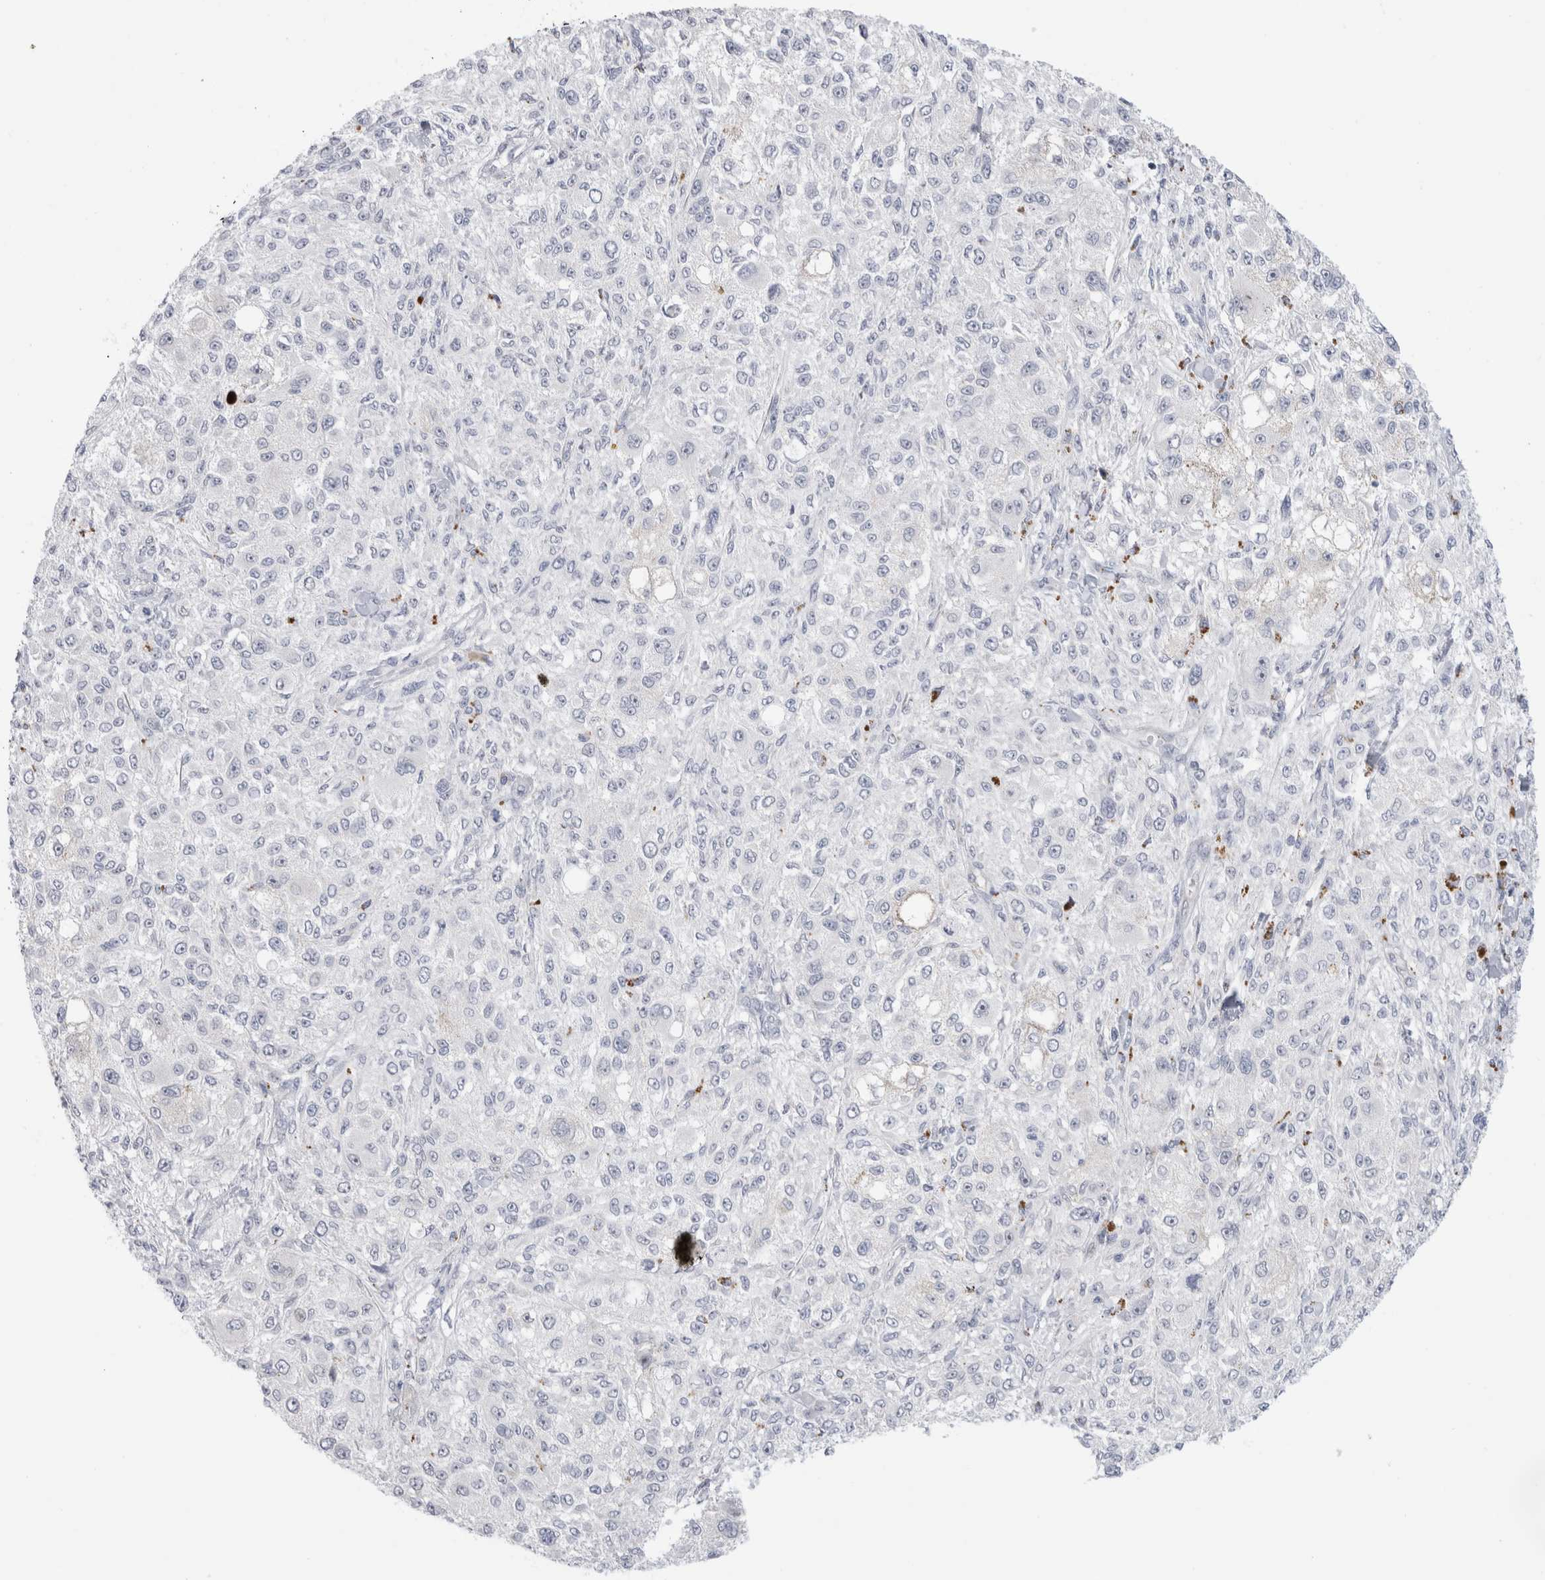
{"staining": {"intensity": "negative", "quantity": "none", "location": "none"}, "tissue": "melanoma", "cell_type": "Tumor cells", "image_type": "cancer", "snomed": [{"axis": "morphology", "description": "Necrosis, NOS"}, {"axis": "morphology", "description": "Malignant melanoma, NOS"}, {"axis": "topography", "description": "Skin"}], "caption": "An IHC micrograph of melanoma is shown. There is no staining in tumor cells of melanoma. The staining is performed using DAB brown chromogen with nuclei counter-stained in using hematoxylin.", "gene": "ANKMY1", "patient": {"sex": "female", "age": 87}}